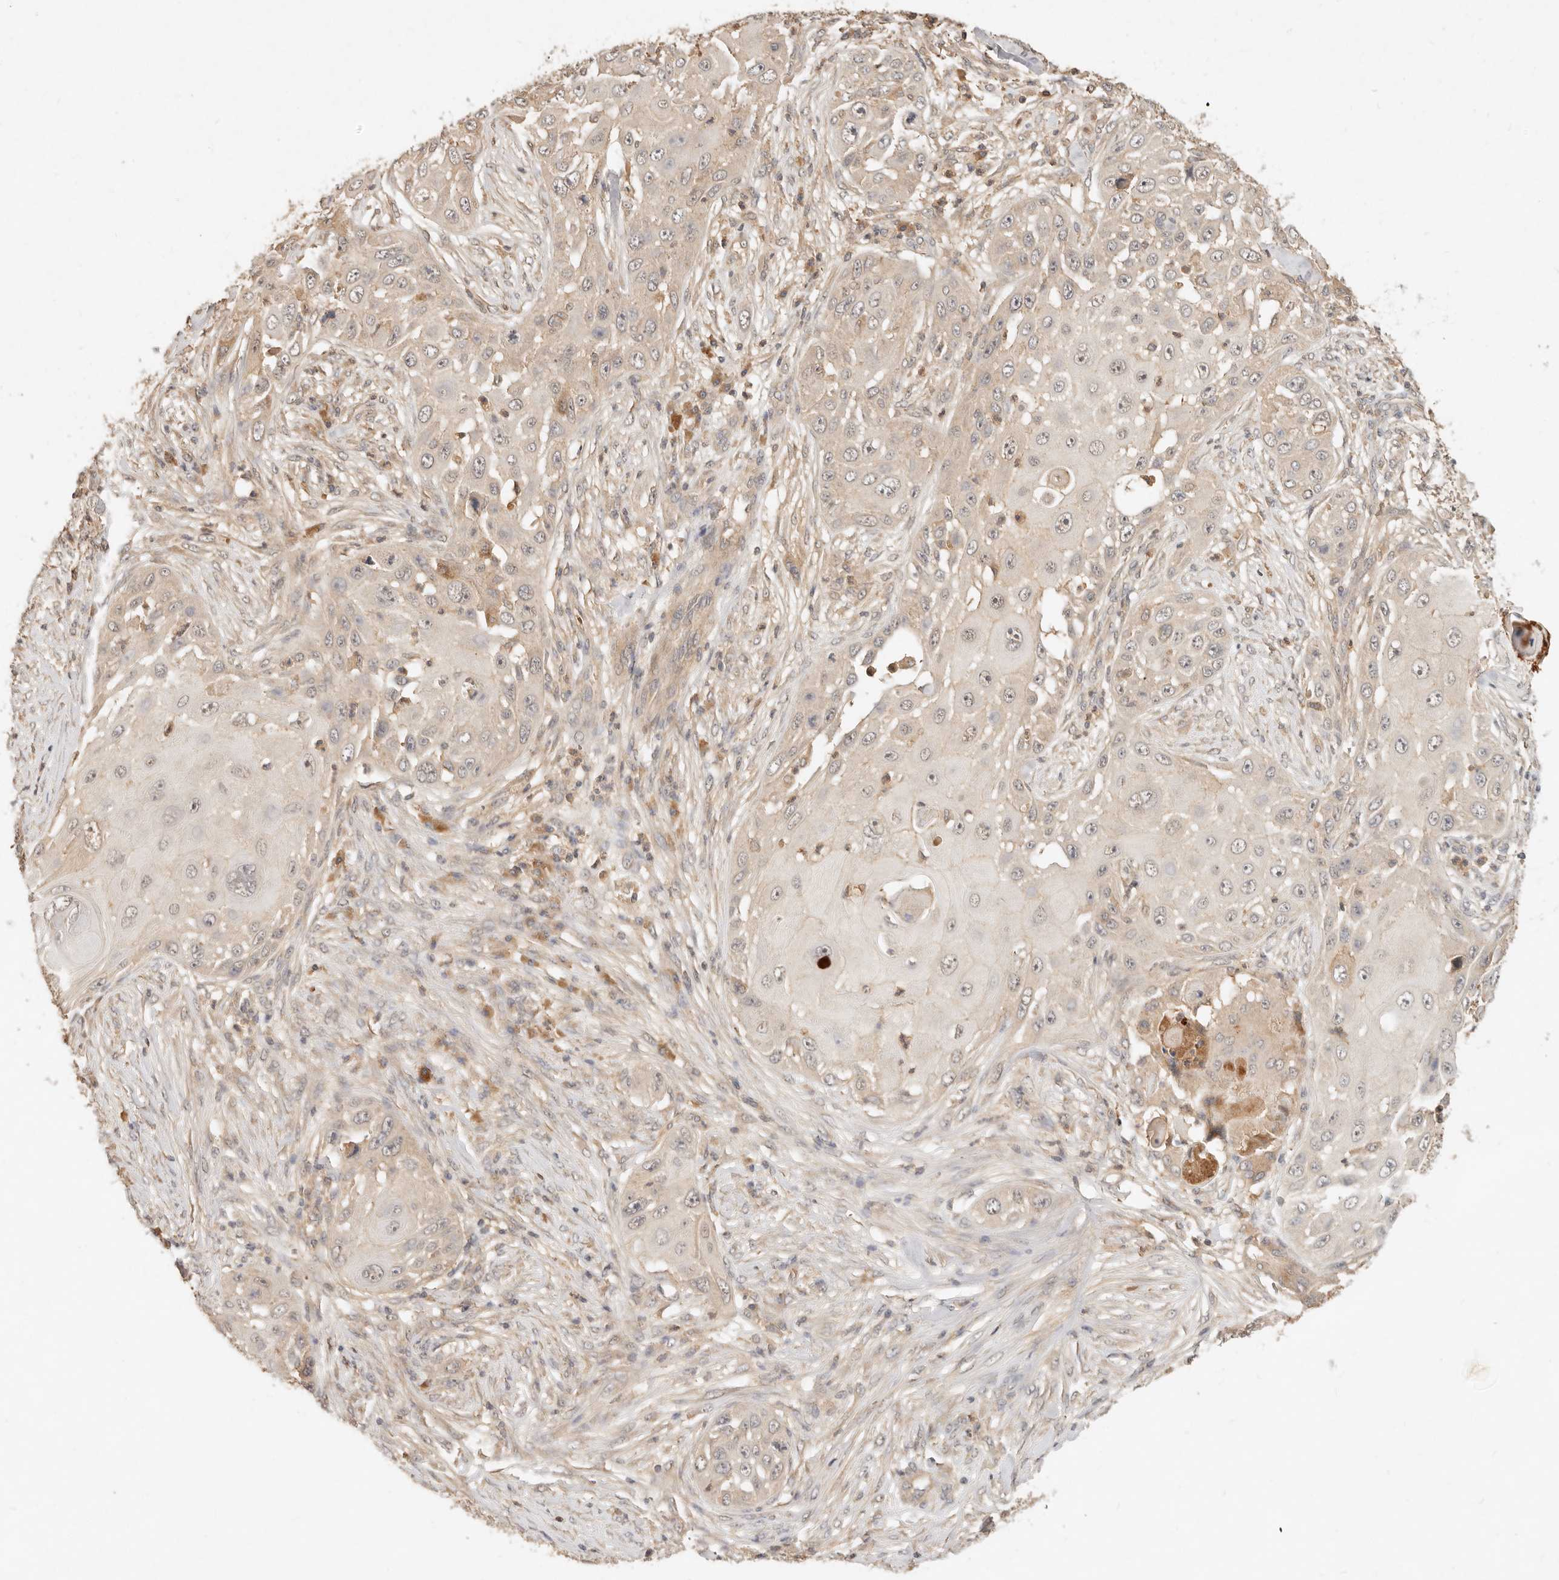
{"staining": {"intensity": "weak", "quantity": "<25%", "location": "cytoplasmic/membranous"}, "tissue": "skin cancer", "cell_type": "Tumor cells", "image_type": "cancer", "snomed": [{"axis": "morphology", "description": "Squamous cell carcinoma, NOS"}, {"axis": "topography", "description": "Skin"}], "caption": "Tumor cells are negative for brown protein staining in skin cancer.", "gene": "FREM2", "patient": {"sex": "female", "age": 44}}